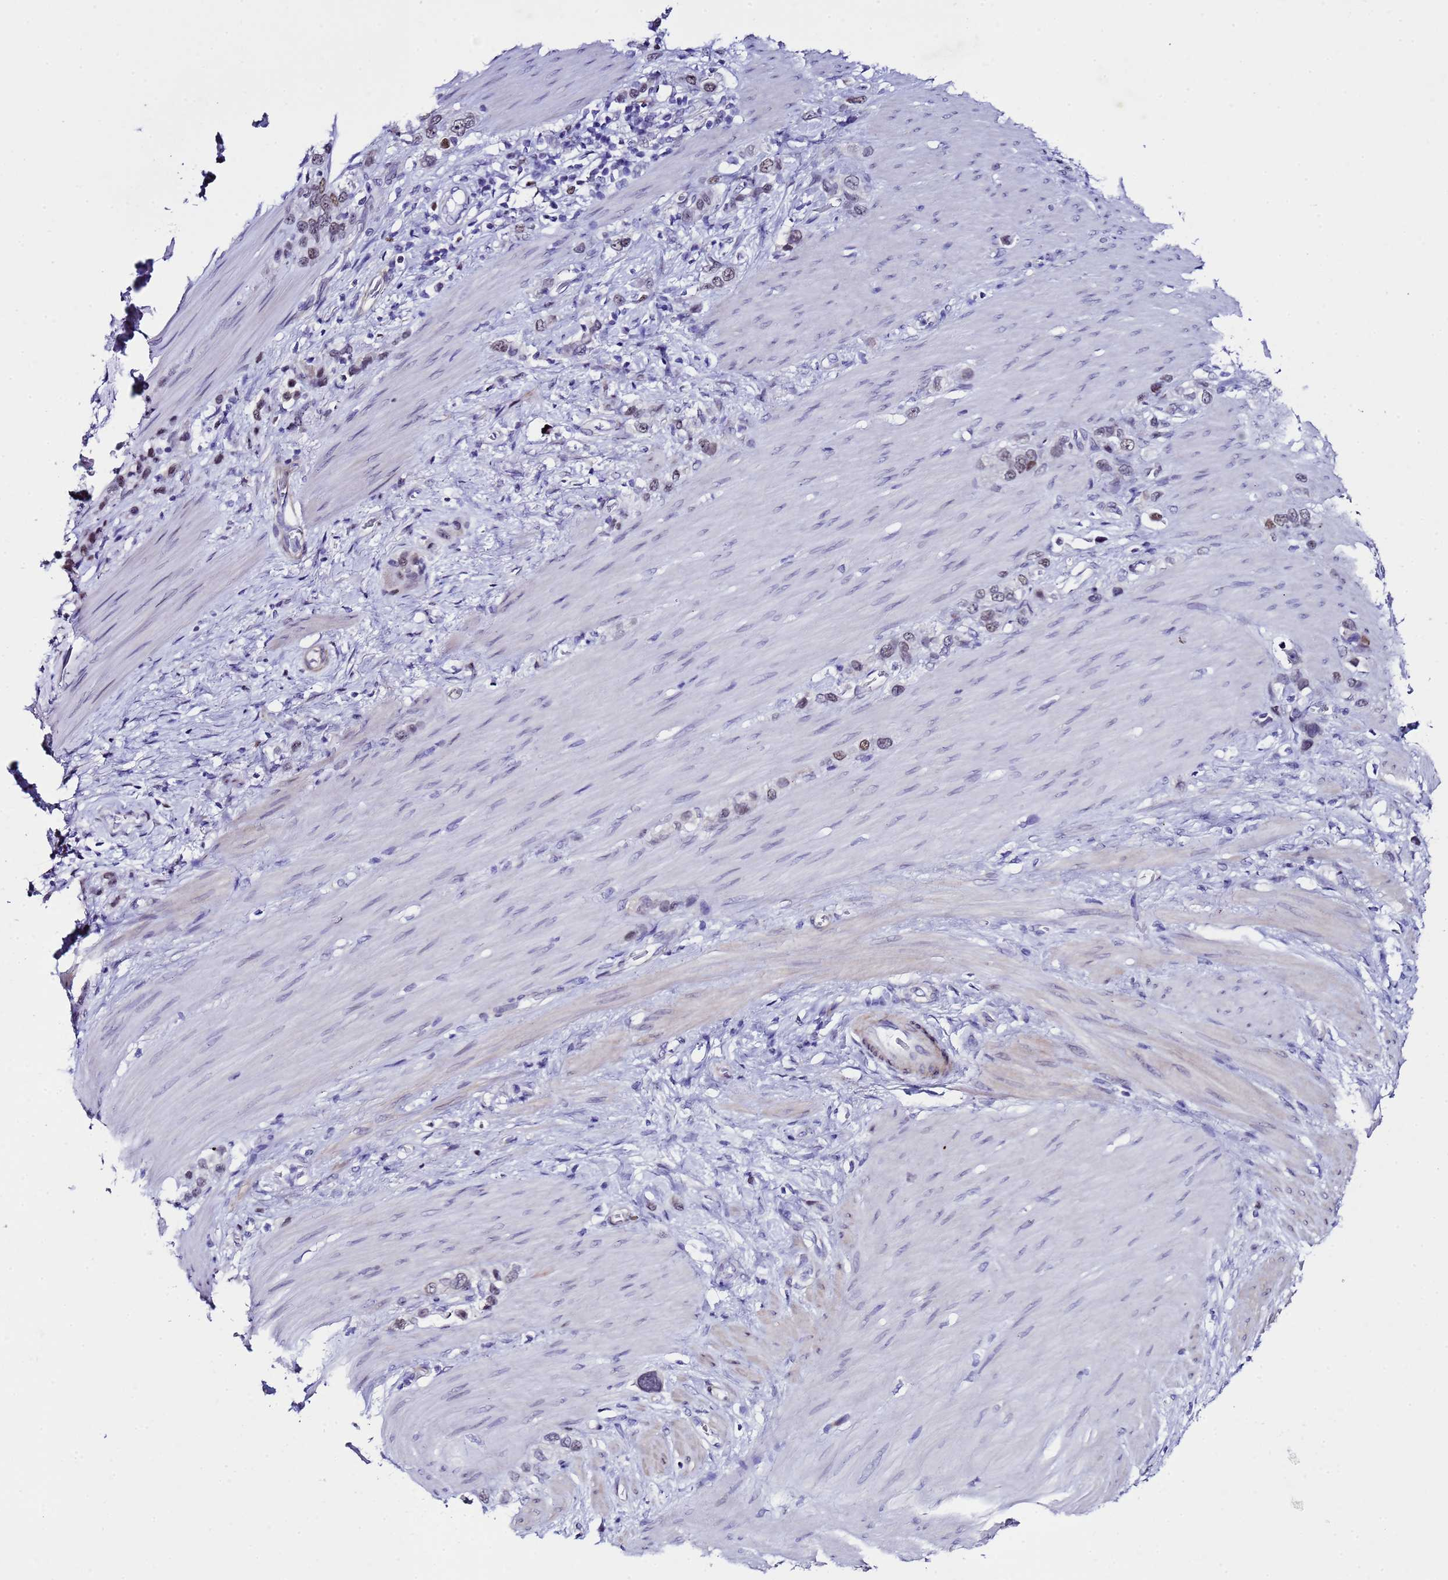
{"staining": {"intensity": "weak", "quantity": "25%-75%", "location": "nuclear"}, "tissue": "stomach cancer", "cell_type": "Tumor cells", "image_type": "cancer", "snomed": [{"axis": "morphology", "description": "Adenocarcinoma, NOS"}, {"axis": "morphology", "description": "Adenocarcinoma, High grade"}, {"axis": "topography", "description": "Stomach, upper"}, {"axis": "topography", "description": "Stomach, lower"}], "caption": "Tumor cells exhibit low levels of weak nuclear expression in approximately 25%-75% of cells in human adenocarcinoma (high-grade) (stomach).", "gene": "BCL7A", "patient": {"sex": "female", "age": 65}}